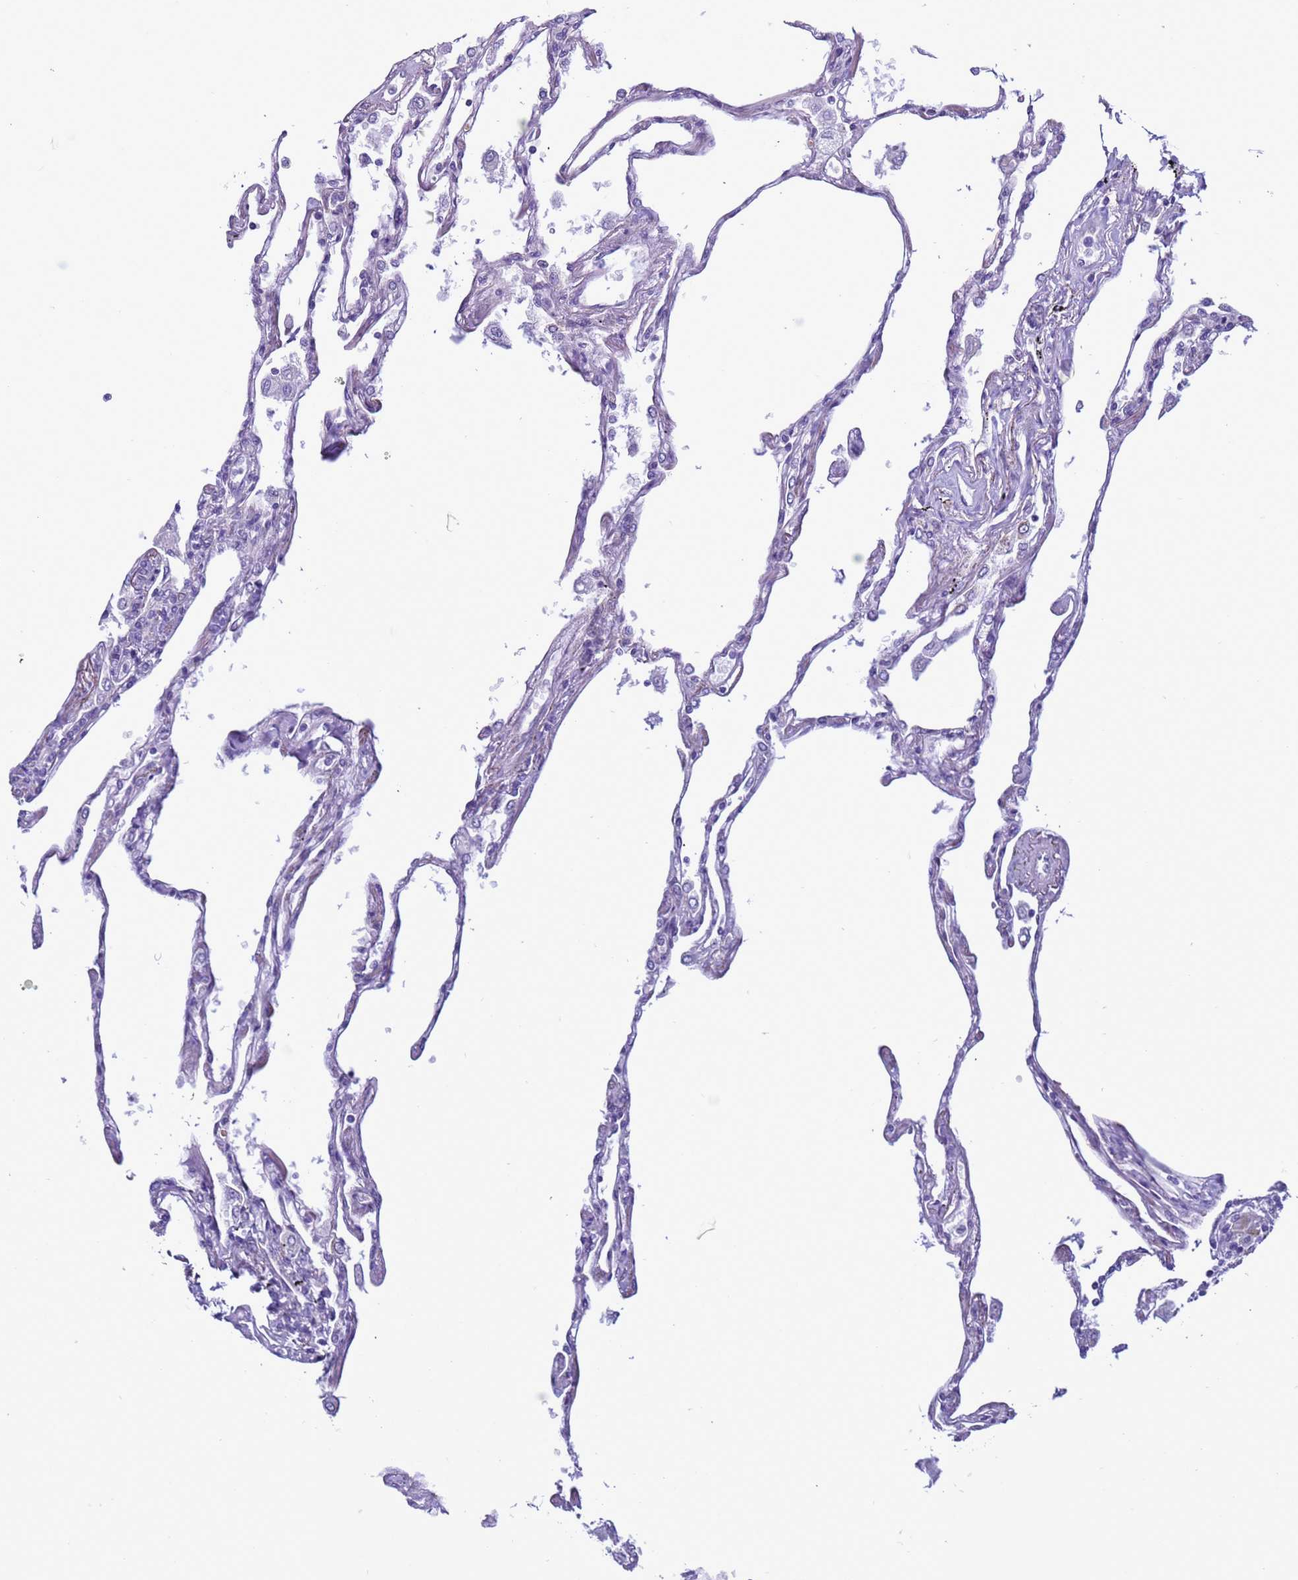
{"staining": {"intensity": "negative", "quantity": "none", "location": "none"}, "tissue": "lung", "cell_type": "Alveolar cells", "image_type": "normal", "snomed": [{"axis": "morphology", "description": "Normal tissue, NOS"}, {"axis": "topography", "description": "Lung"}], "caption": "High power microscopy histopathology image of an immunohistochemistry (IHC) micrograph of normal lung, revealing no significant staining in alveolar cells. The staining was performed using DAB (3,3'-diaminobenzidine) to visualize the protein expression in brown, while the nuclei were stained in blue with hematoxylin (Magnification: 20x).", "gene": "ABHD17B", "patient": {"sex": "female", "age": 67}}